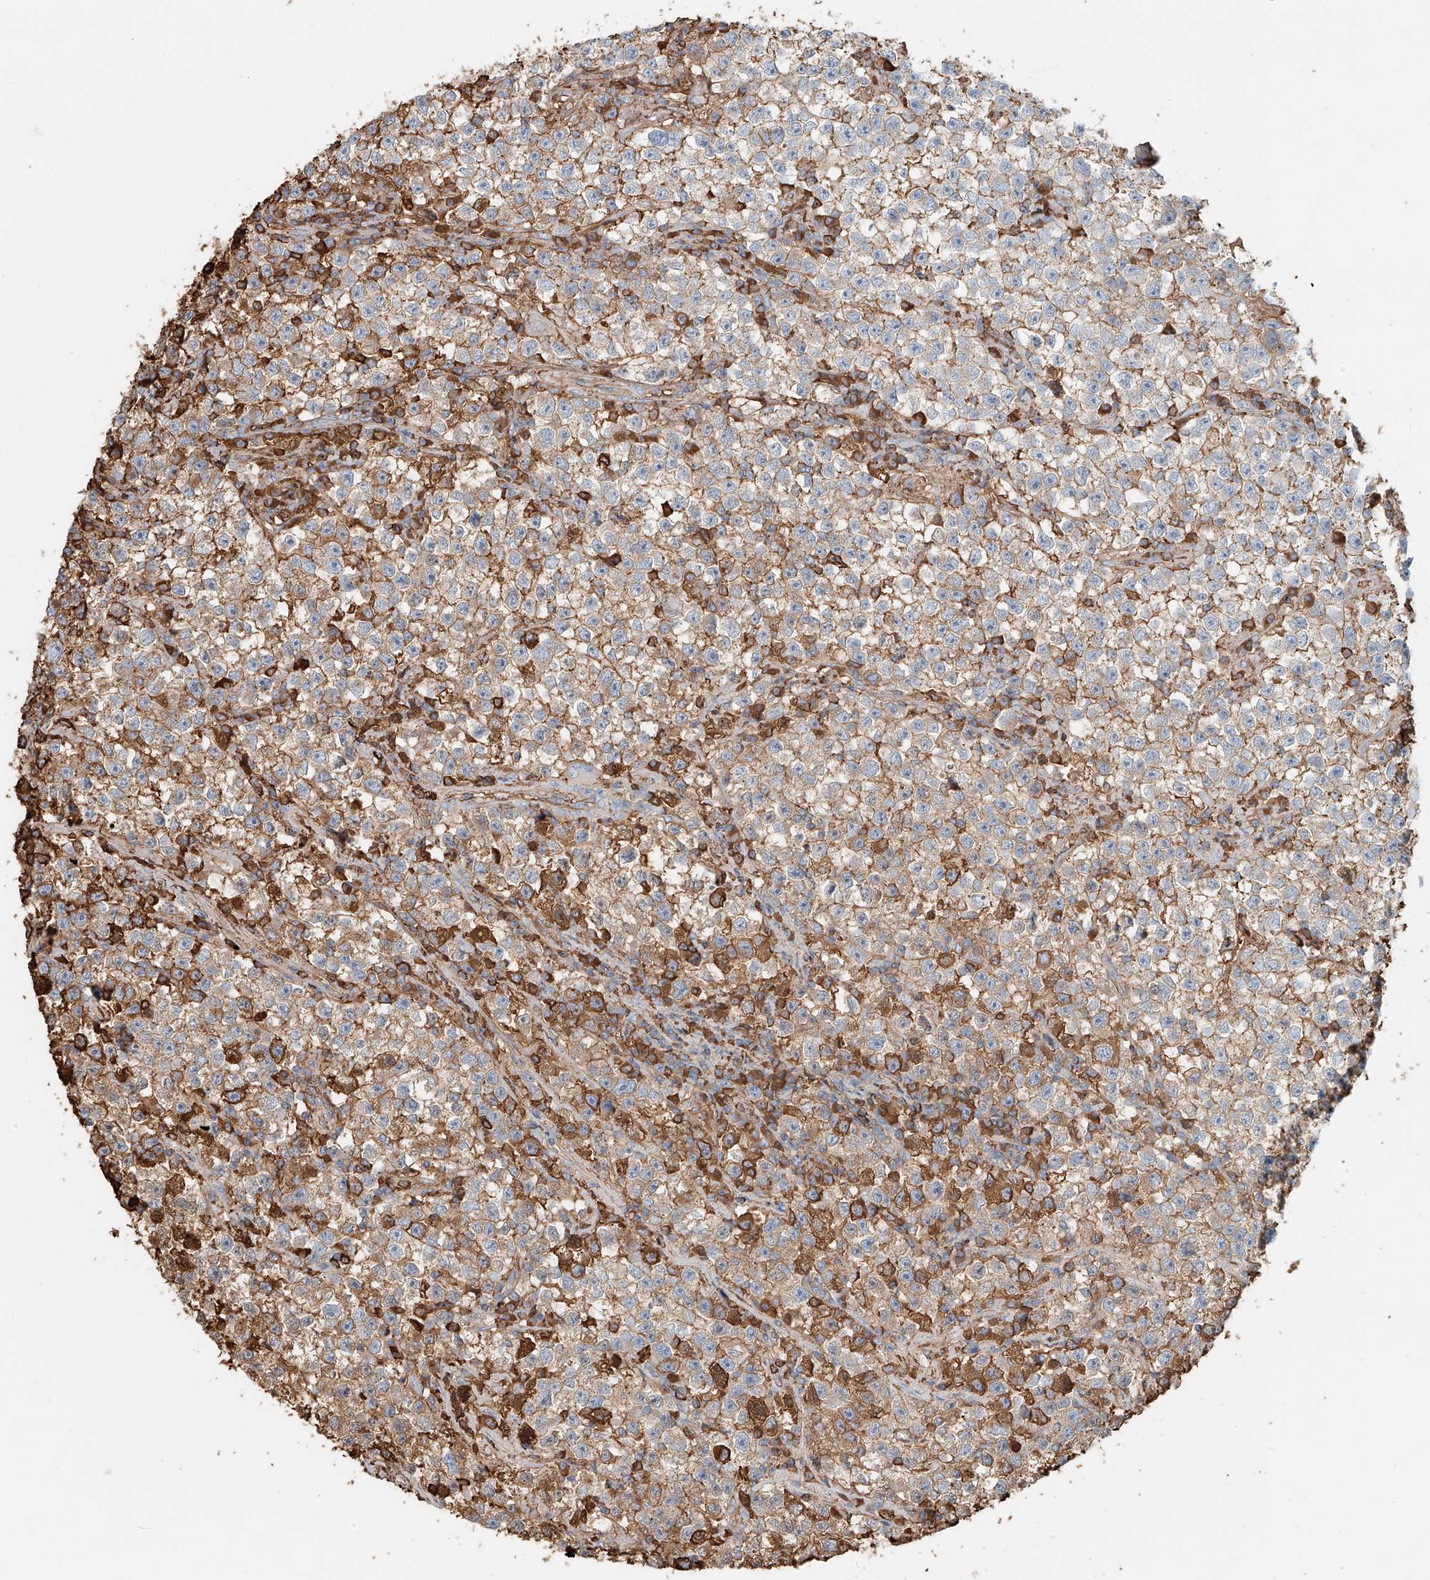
{"staining": {"intensity": "moderate", "quantity": "<25%", "location": "cytoplasmic/membranous"}, "tissue": "testis cancer", "cell_type": "Tumor cells", "image_type": "cancer", "snomed": [{"axis": "morphology", "description": "Seminoma, NOS"}, {"axis": "topography", "description": "Testis"}], "caption": "Immunohistochemical staining of seminoma (testis) displays low levels of moderate cytoplasmic/membranous staining in about <25% of tumor cells. (Brightfield microscopy of DAB IHC at high magnification).", "gene": "ZFP30", "patient": {"sex": "male", "age": 22}}